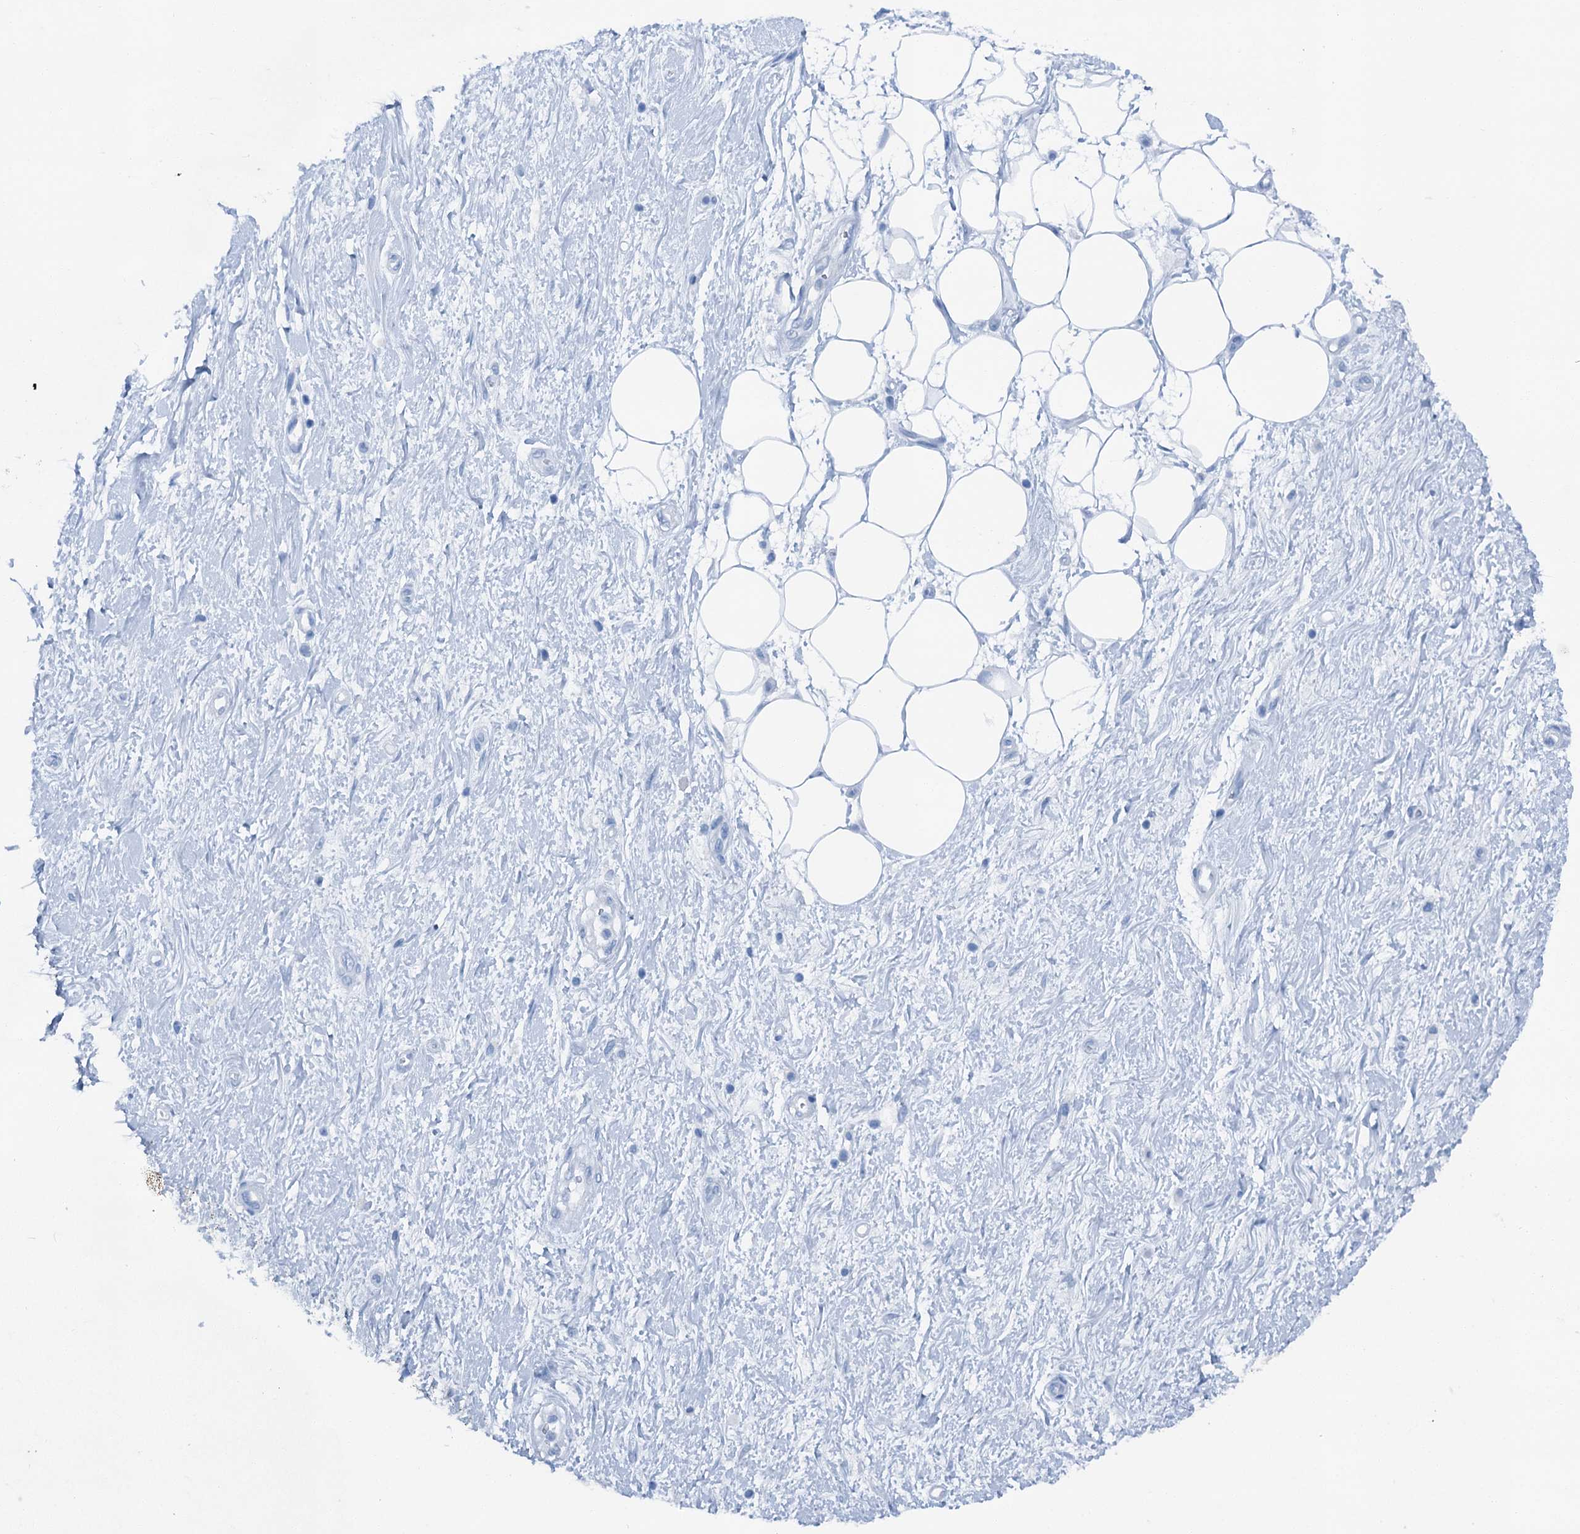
{"staining": {"intensity": "negative", "quantity": "none", "location": "none"}, "tissue": "adipose tissue", "cell_type": "Adipocytes", "image_type": "normal", "snomed": [{"axis": "morphology", "description": "Normal tissue, NOS"}, {"axis": "morphology", "description": "Adenocarcinoma, NOS"}, {"axis": "topography", "description": "Pancreas"}, {"axis": "topography", "description": "Peripheral nerve tissue"}], "caption": "IHC micrograph of unremarkable adipose tissue: human adipose tissue stained with DAB (3,3'-diaminobenzidine) exhibits no significant protein expression in adipocytes. (DAB immunohistochemistry, high magnification).", "gene": "CBLN3", "patient": {"sex": "male", "age": 59}}